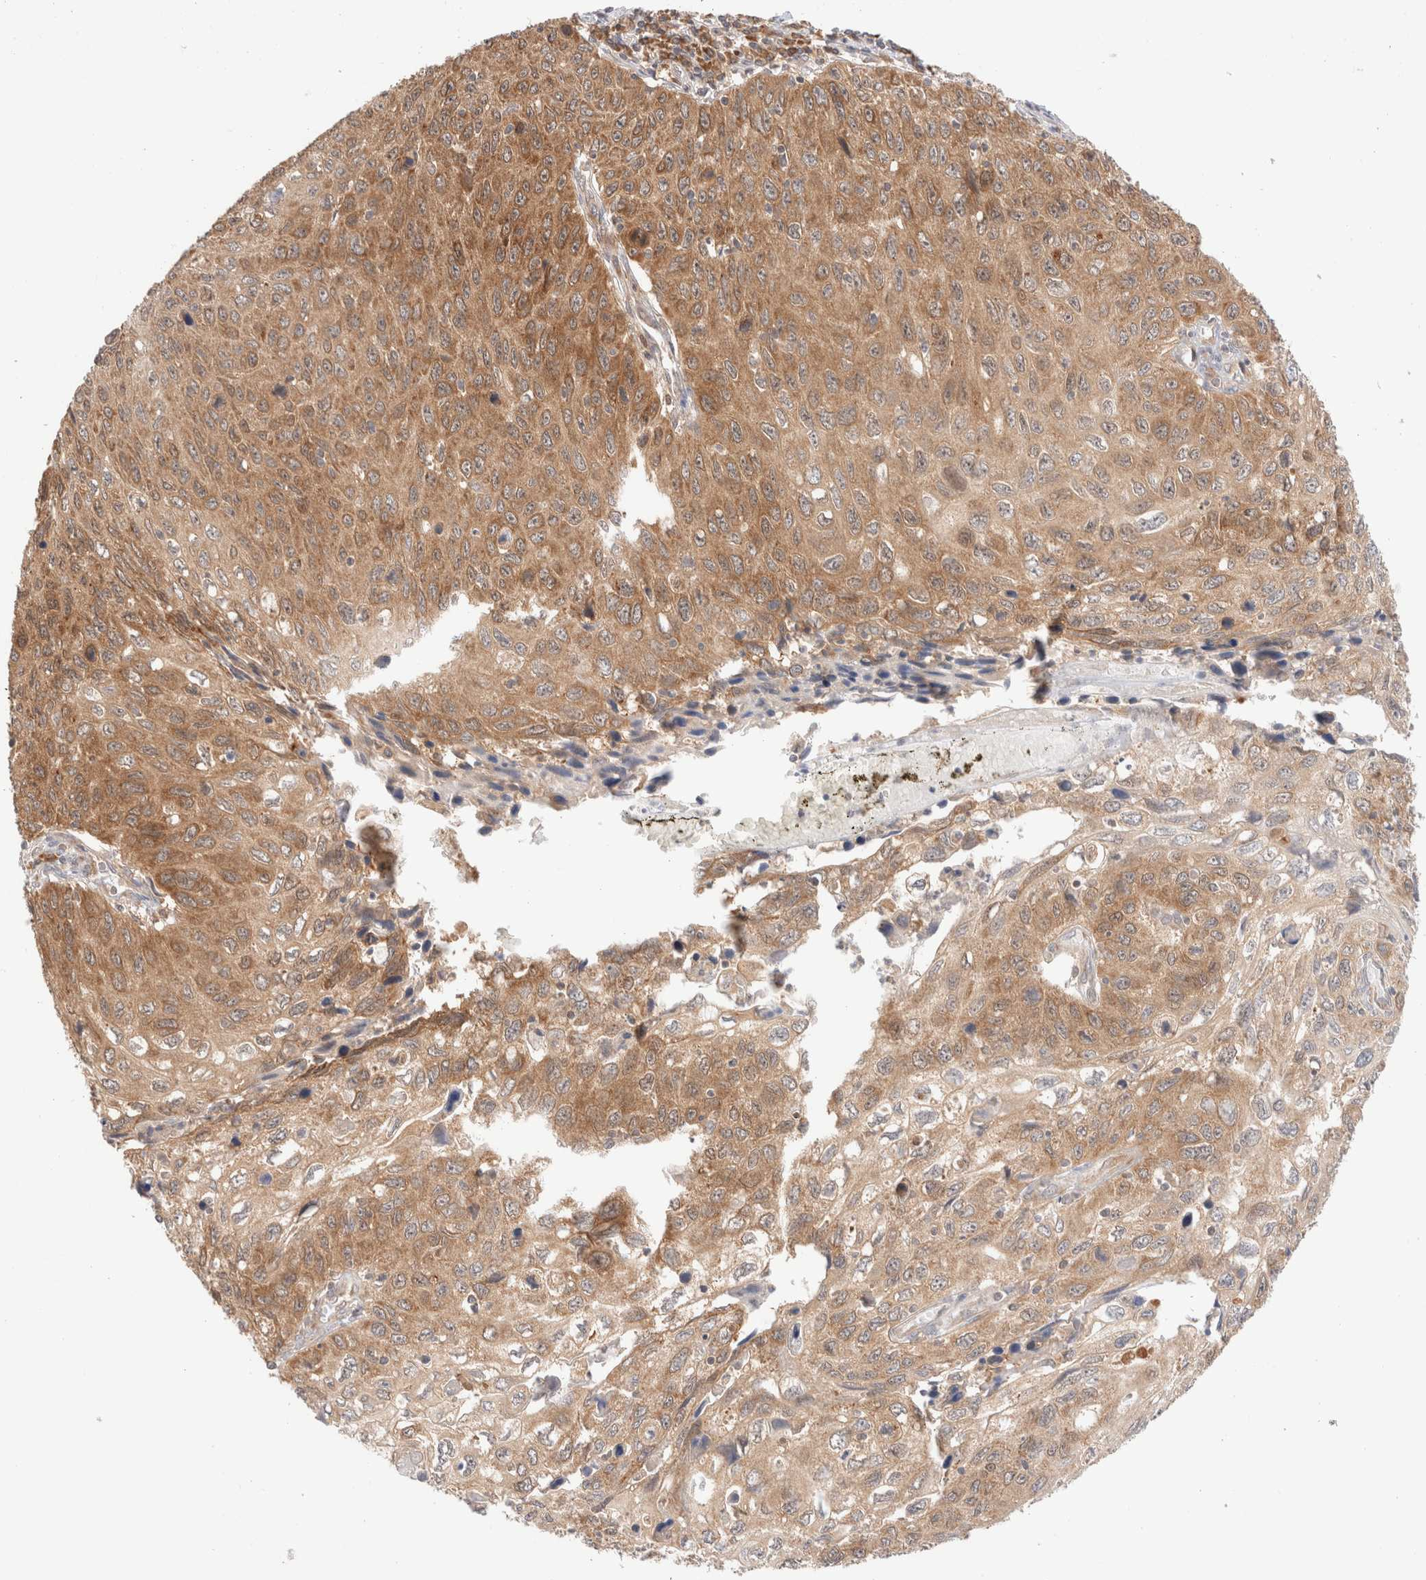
{"staining": {"intensity": "moderate", "quantity": ">75%", "location": "cytoplasmic/membranous"}, "tissue": "cervical cancer", "cell_type": "Tumor cells", "image_type": "cancer", "snomed": [{"axis": "morphology", "description": "Squamous cell carcinoma, NOS"}, {"axis": "topography", "description": "Cervix"}], "caption": "Immunohistochemical staining of cervical cancer (squamous cell carcinoma) reveals moderate cytoplasmic/membranous protein staining in approximately >75% of tumor cells.", "gene": "XKR4", "patient": {"sex": "female", "age": 53}}